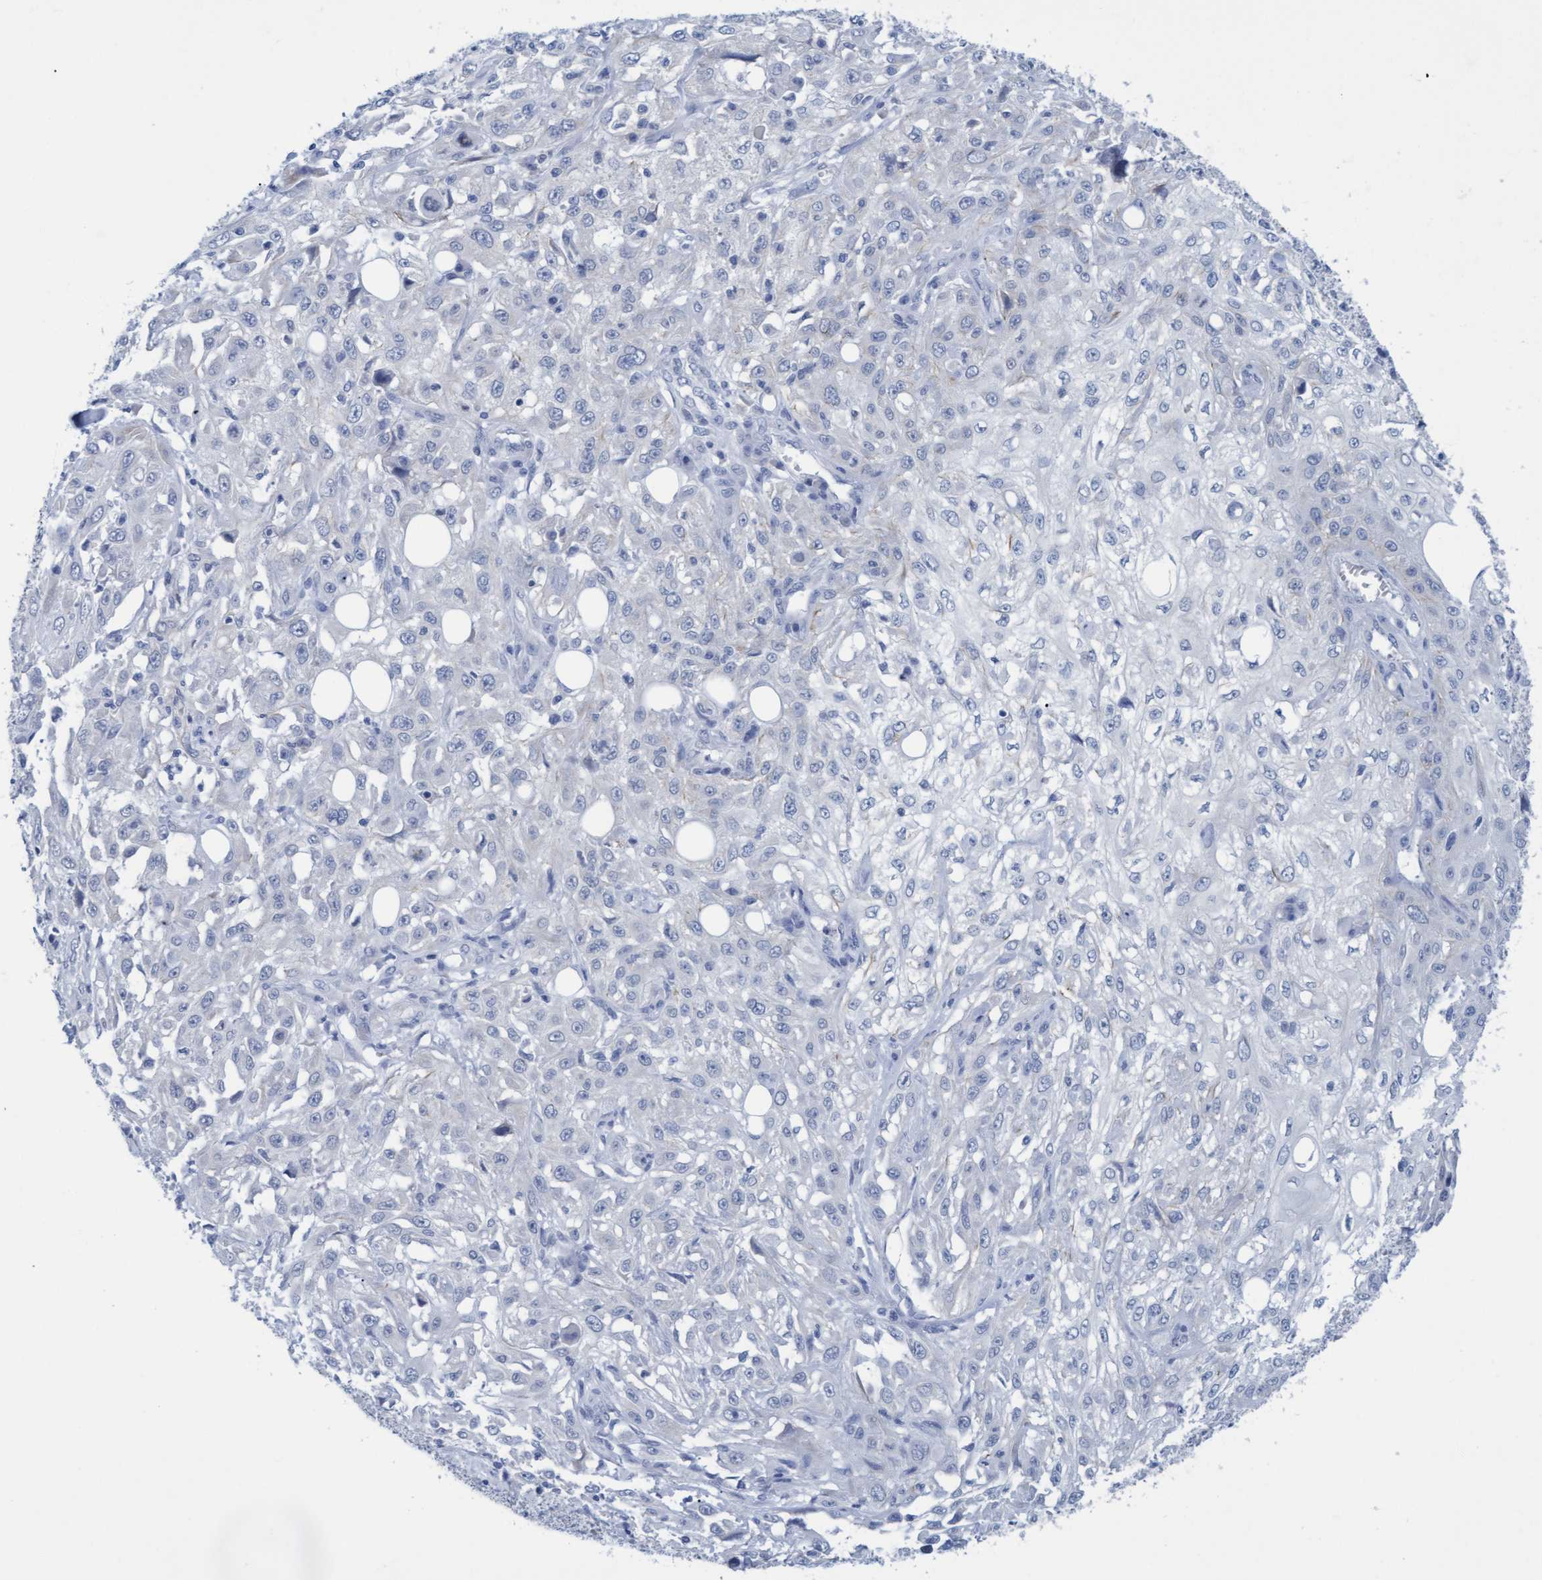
{"staining": {"intensity": "negative", "quantity": "none", "location": "none"}, "tissue": "skin cancer", "cell_type": "Tumor cells", "image_type": "cancer", "snomed": [{"axis": "morphology", "description": "Squamous cell carcinoma, NOS"}, {"axis": "topography", "description": "Skin"}], "caption": "Immunohistochemistry (IHC) image of skin cancer stained for a protein (brown), which shows no positivity in tumor cells.", "gene": "SSTR3", "patient": {"sex": "male", "age": 75}}